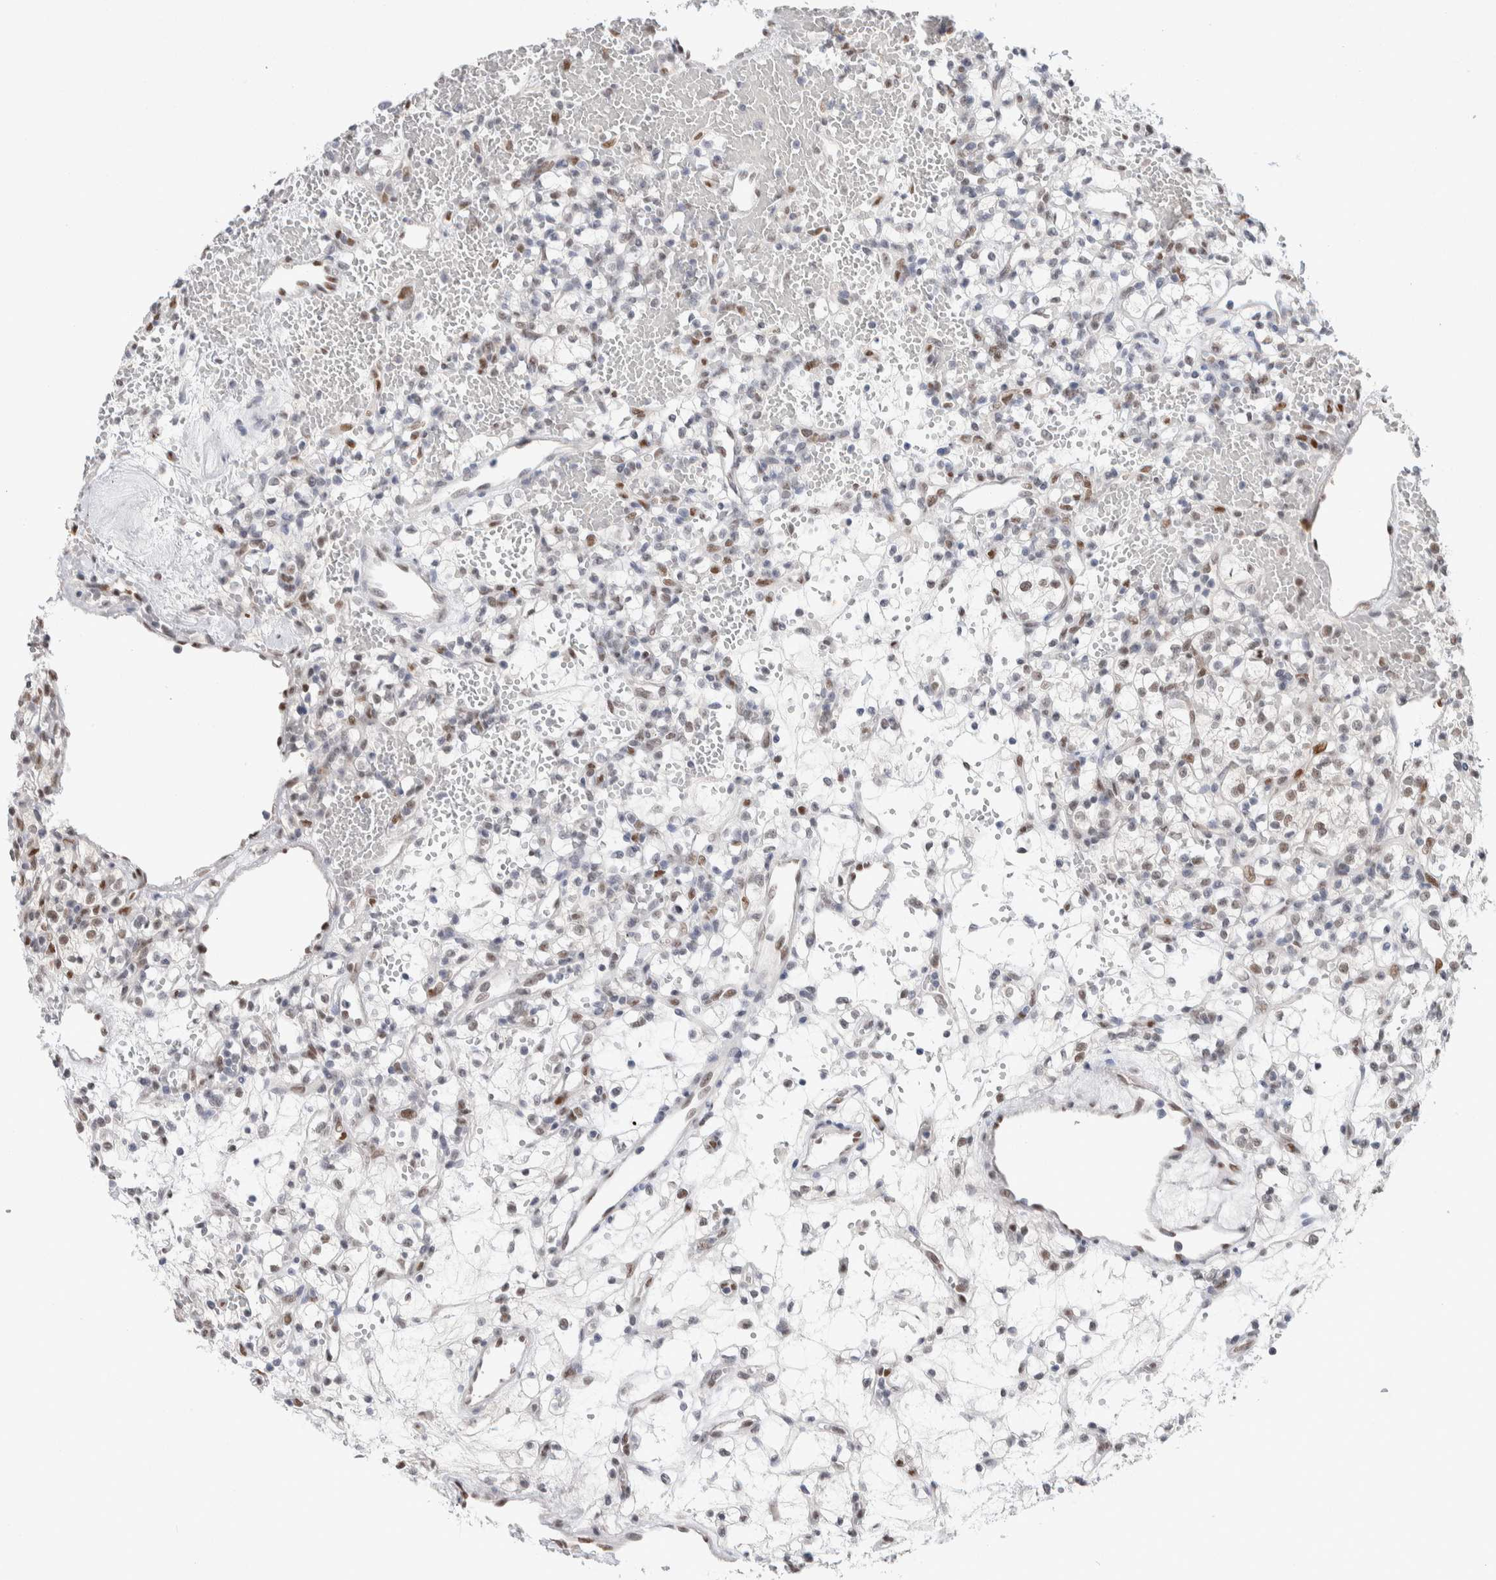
{"staining": {"intensity": "weak", "quantity": "25%-75%", "location": "nuclear"}, "tissue": "renal cancer", "cell_type": "Tumor cells", "image_type": "cancer", "snomed": [{"axis": "morphology", "description": "Adenocarcinoma, NOS"}, {"axis": "topography", "description": "Kidney"}], "caption": "Brown immunohistochemical staining in human renal cancer demonstrates weak nuclear staining in approximately 25%-75% of tumor cells. (DAB (3,3'-diaminobenzidine) IHC, brown staining for protein, blue staining for nuclei).", "gene": "PRMT1", "patient": {"sex": "female", "age": 60}}